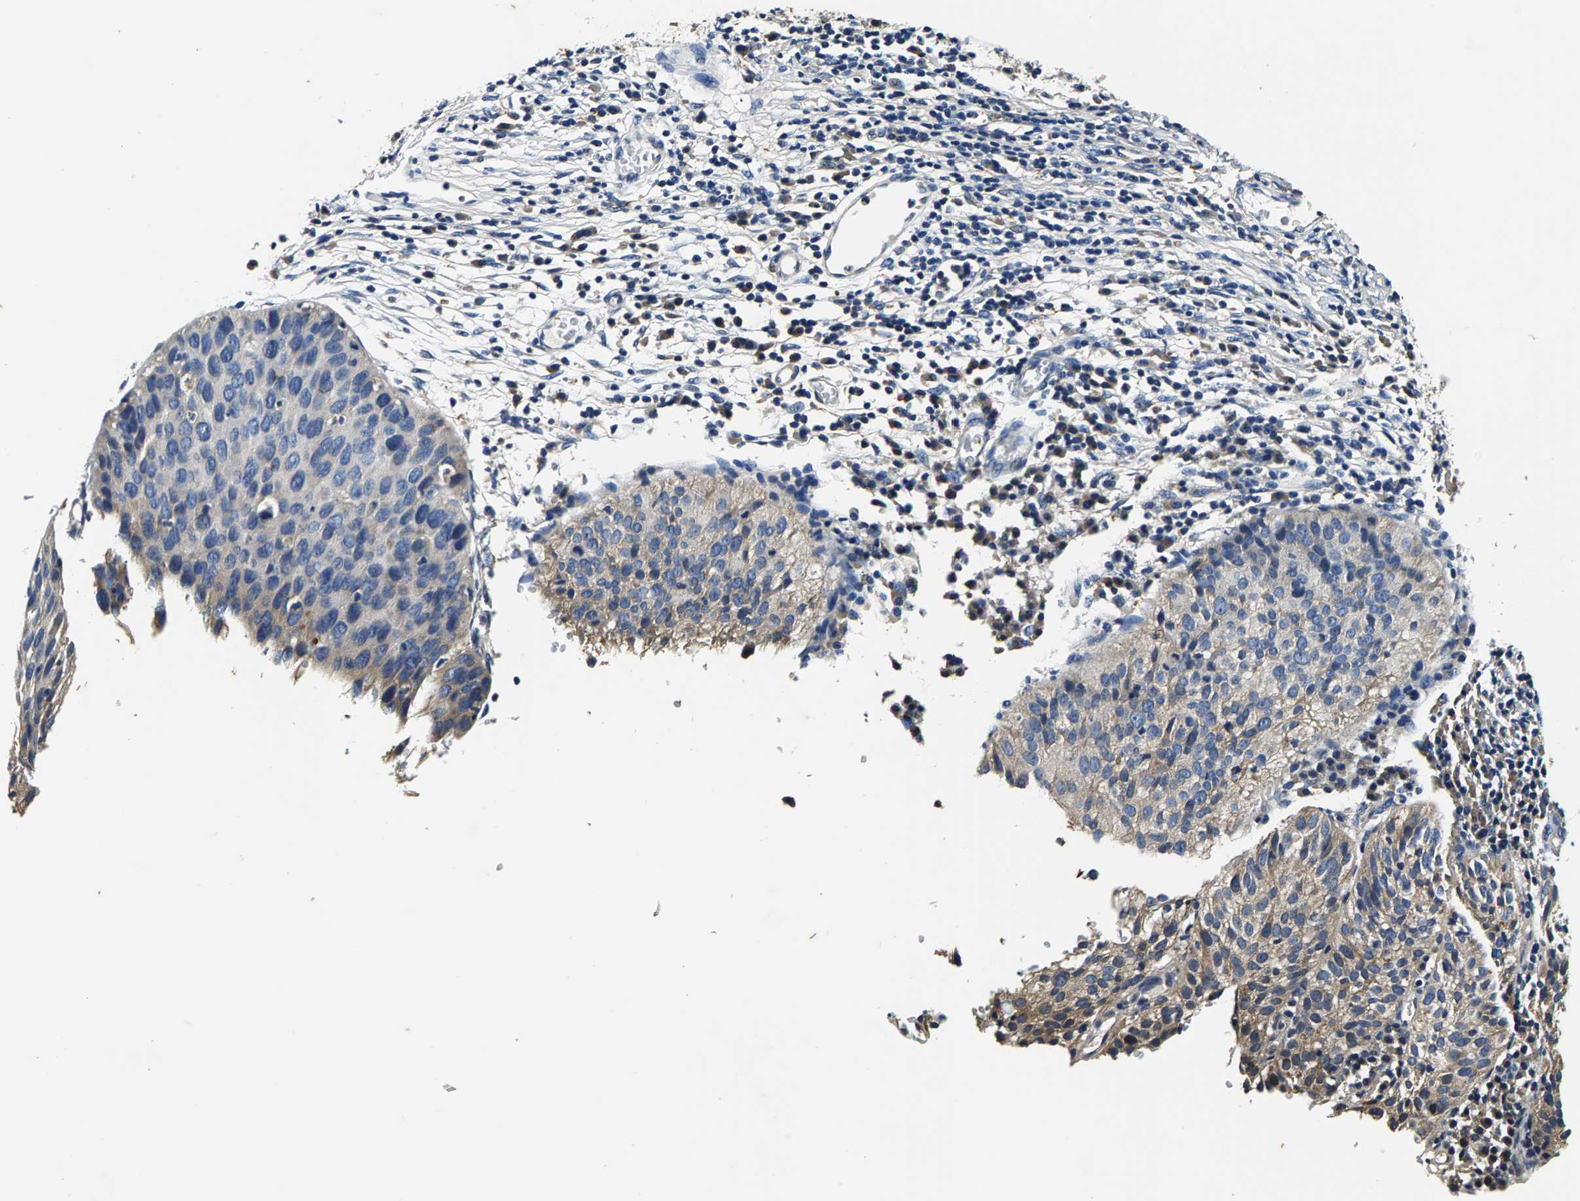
{"staining": {"intensity": "negative", "quantity": "none", "location": "none"}, "tissue": "cervical cancer", "cell_type": "Tumor cells", "image_type": "cancer", "snomed": [{"axis": "morphology", "description": "Squamous cell carcinoma, NOS"}, {"axis": "topography", "description": "Cervix"}], "caption": "A high-resolution image shows immunohistochemistry (IHC) staining of squamous cell carcinoma (cervical), which reveals no significant positivity in tumor cells. (Stains: DAB (3,3'-diaminobenzidine) immunohistochemistry (IHC) with hematoxylin counter stain, Microscopy: brightfield microscopy at high magnification).", "gene": "PI4KB", "patient": {"sex": "female", "age": 38}}